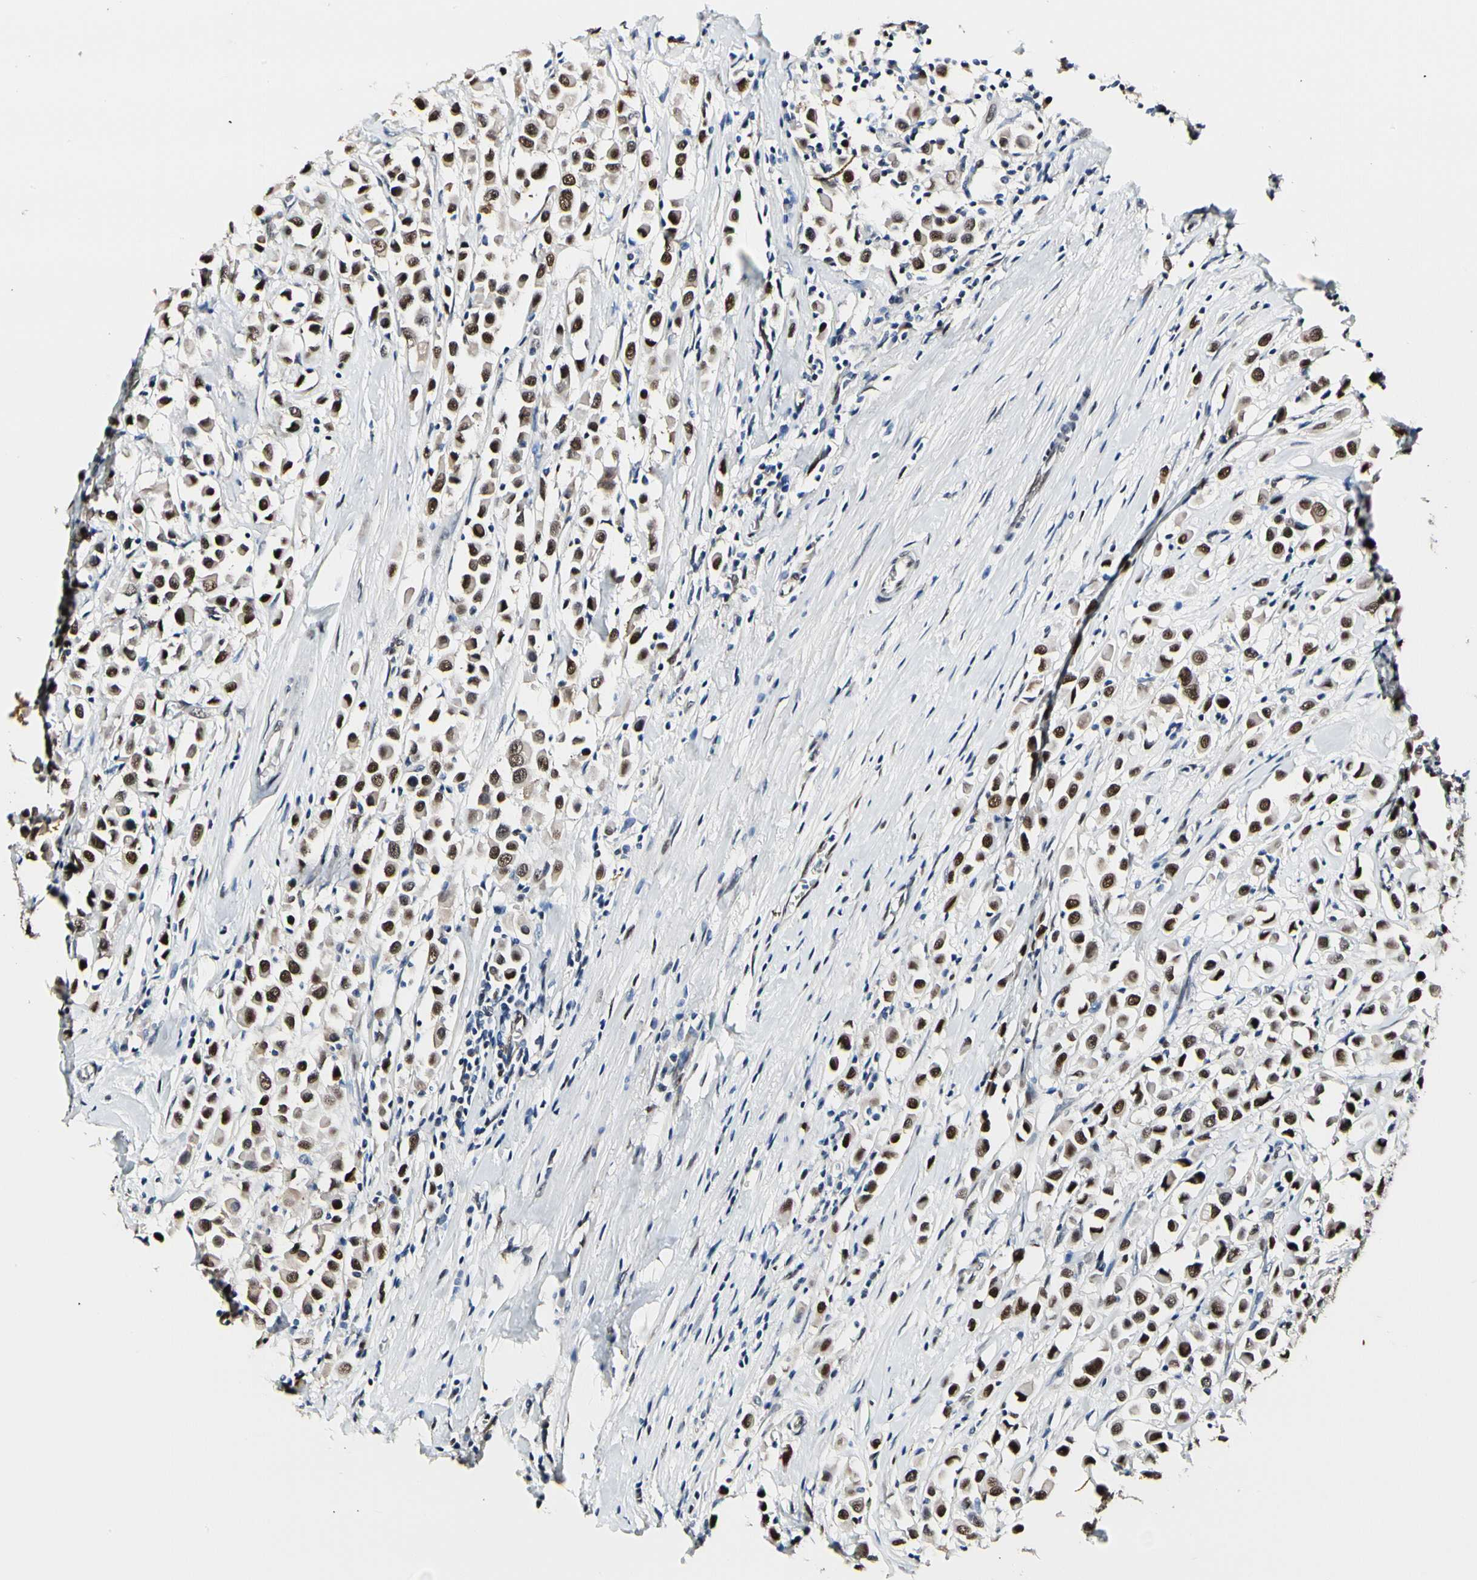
{"staining": {"intensity": "moderate", "quantity": ">75%", "location": "cytoplasmic/membranous,nuclear"}, "tissue": "breast cancer", "cell_type": "Tumor cells", "image_type": "cancer", "snomed": [{"axis": "morphology", "description": "Duct carcinoma"}, {"axis": "topography", "description": "Breast"}], "caption": "Human breast intraductal carcinoma stained with a protein marker demonstrates moderate staining in tumor cells.", "gene": "NFIA", "patient": {"sex": "female", "age": 61}}